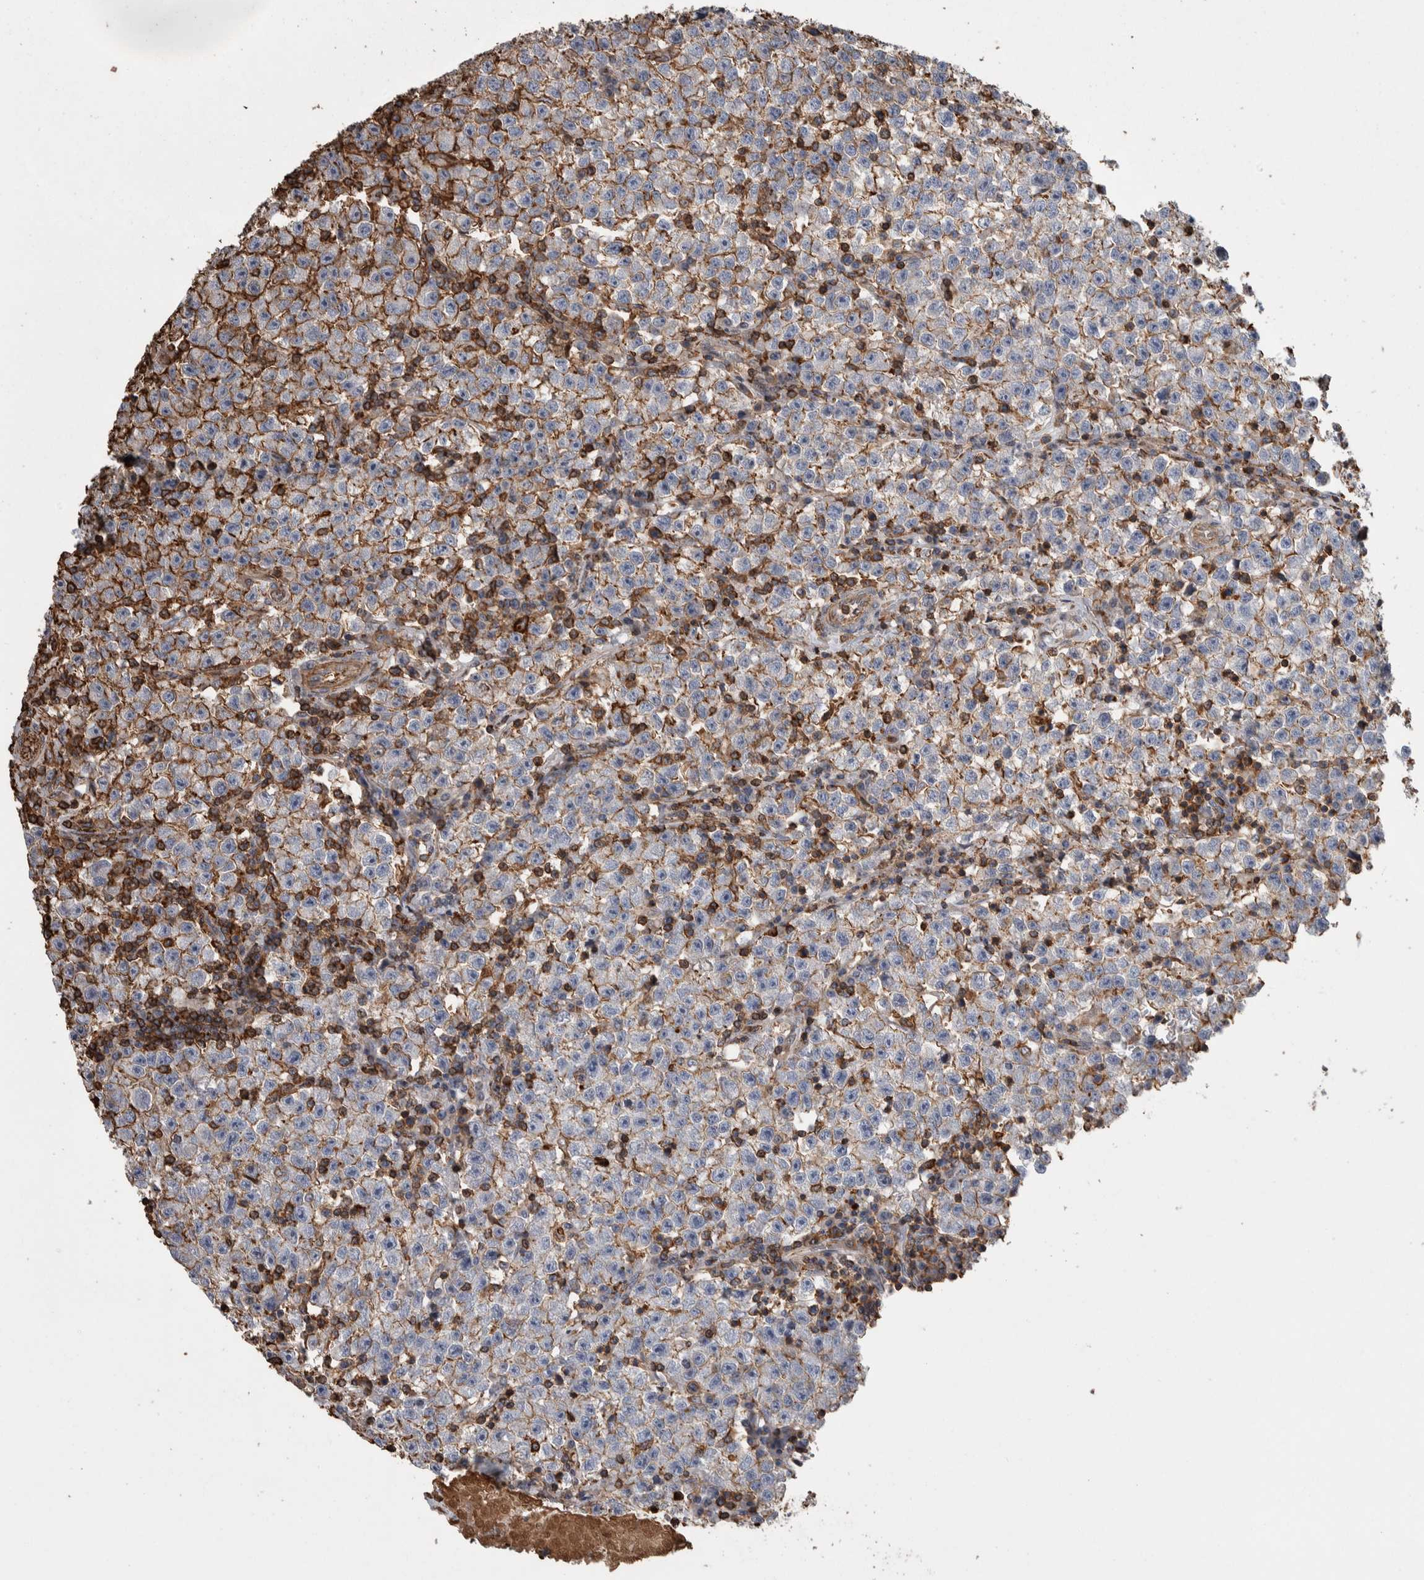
{"staining": {"intensity": "moderate", "quantity": "25%-75%", "location": "cytoplasmic/membranous"}, "tissue": "testis cancer", "cell_type": "Tumor cells", "image_type": "cancer", "snomed": [{"axis": "morphology", "description": "Seminoma, NOS"}, {"axis": "topography", "description": "Testis"}], "caption": "Testis cancer stained with immunohistochemistry shows moderate cytoplasmic/membranous staining in approximately 25%-75% of tumor cells.", "gene": "ENPP2", "patient": {"sex": "male", "age": 22}}